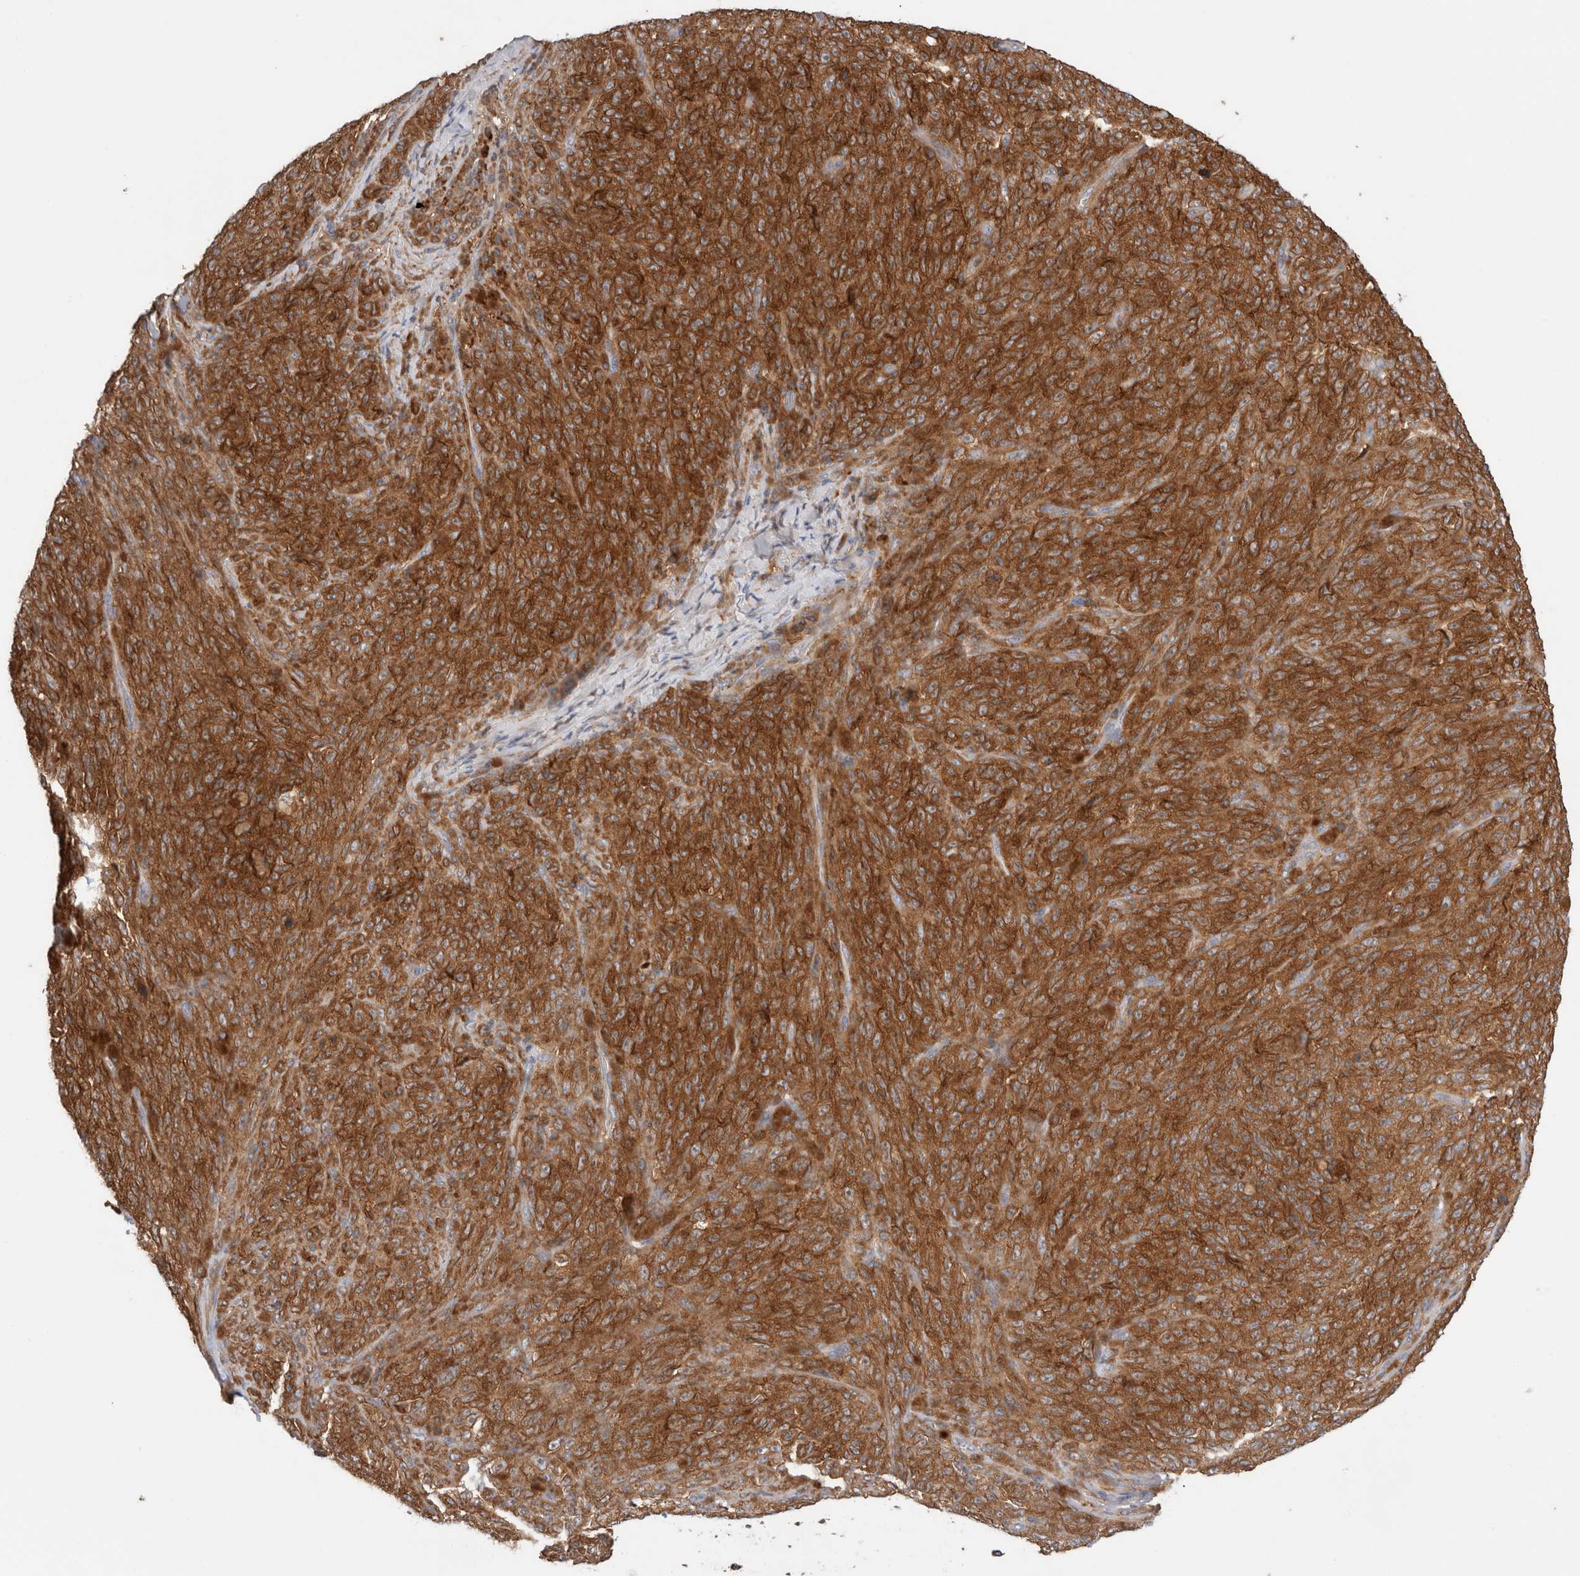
{"staining": {"intensity": "strong", "quantity": ">75%", "location": "cytoplasmic/membranous"}, "tissue": "melanoma", "cell_type": "Tumor cells", "image_type": "cancer", "snomed": [{"axis": "morphology", "description": "Malignant melanoma, NOS"}, {"axis": "topography", "description": "Skin"}], "caption": "There is high levels of strong cytoplasmic/membranous expression in tumor cells of malignant melanoma, as demonstrated by immunohistochemical staining (brown color).", "gene": "KLHL14", "patient": {"sex": "female", "age": 82}}